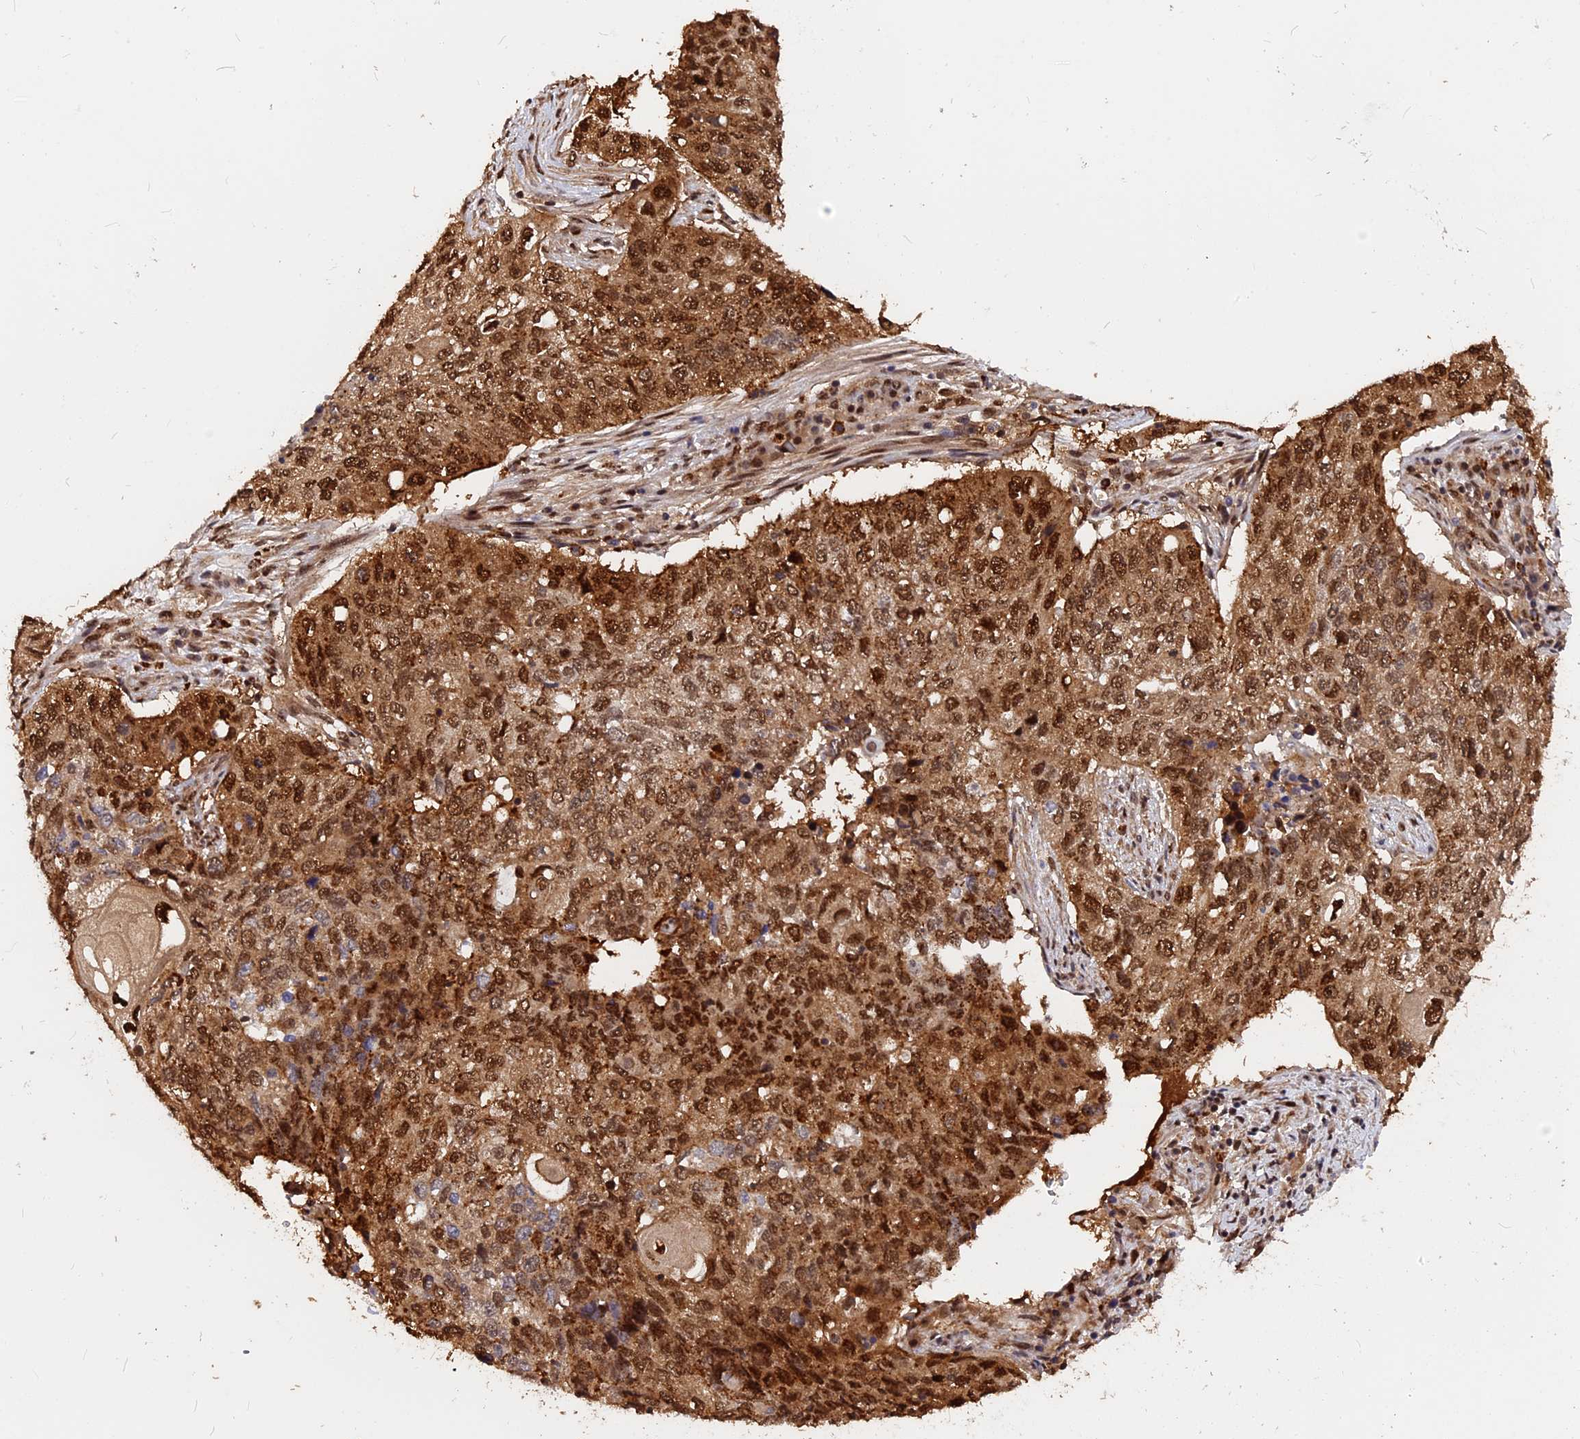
{"staining": {"intensity": "strong", "quantity": ">75%", "location": "nuclear"}, "tissue": "lung cancer", "cell_type": "Tumor cells", "image_type": "cancer", "snomed": [{"axis": "morphology", "description": "Squamous cell carcinoma, NOS"}, {"axis": "topography", "description": "Lung"}], "caption": "Protein expression analysis of human lung cancer (squamous cell carcinoma) reveals strong nuclear positivity in about >75% of tumor cells.", "gene": "ADRM1", "patient": {"sex": "female", "age": 63}}